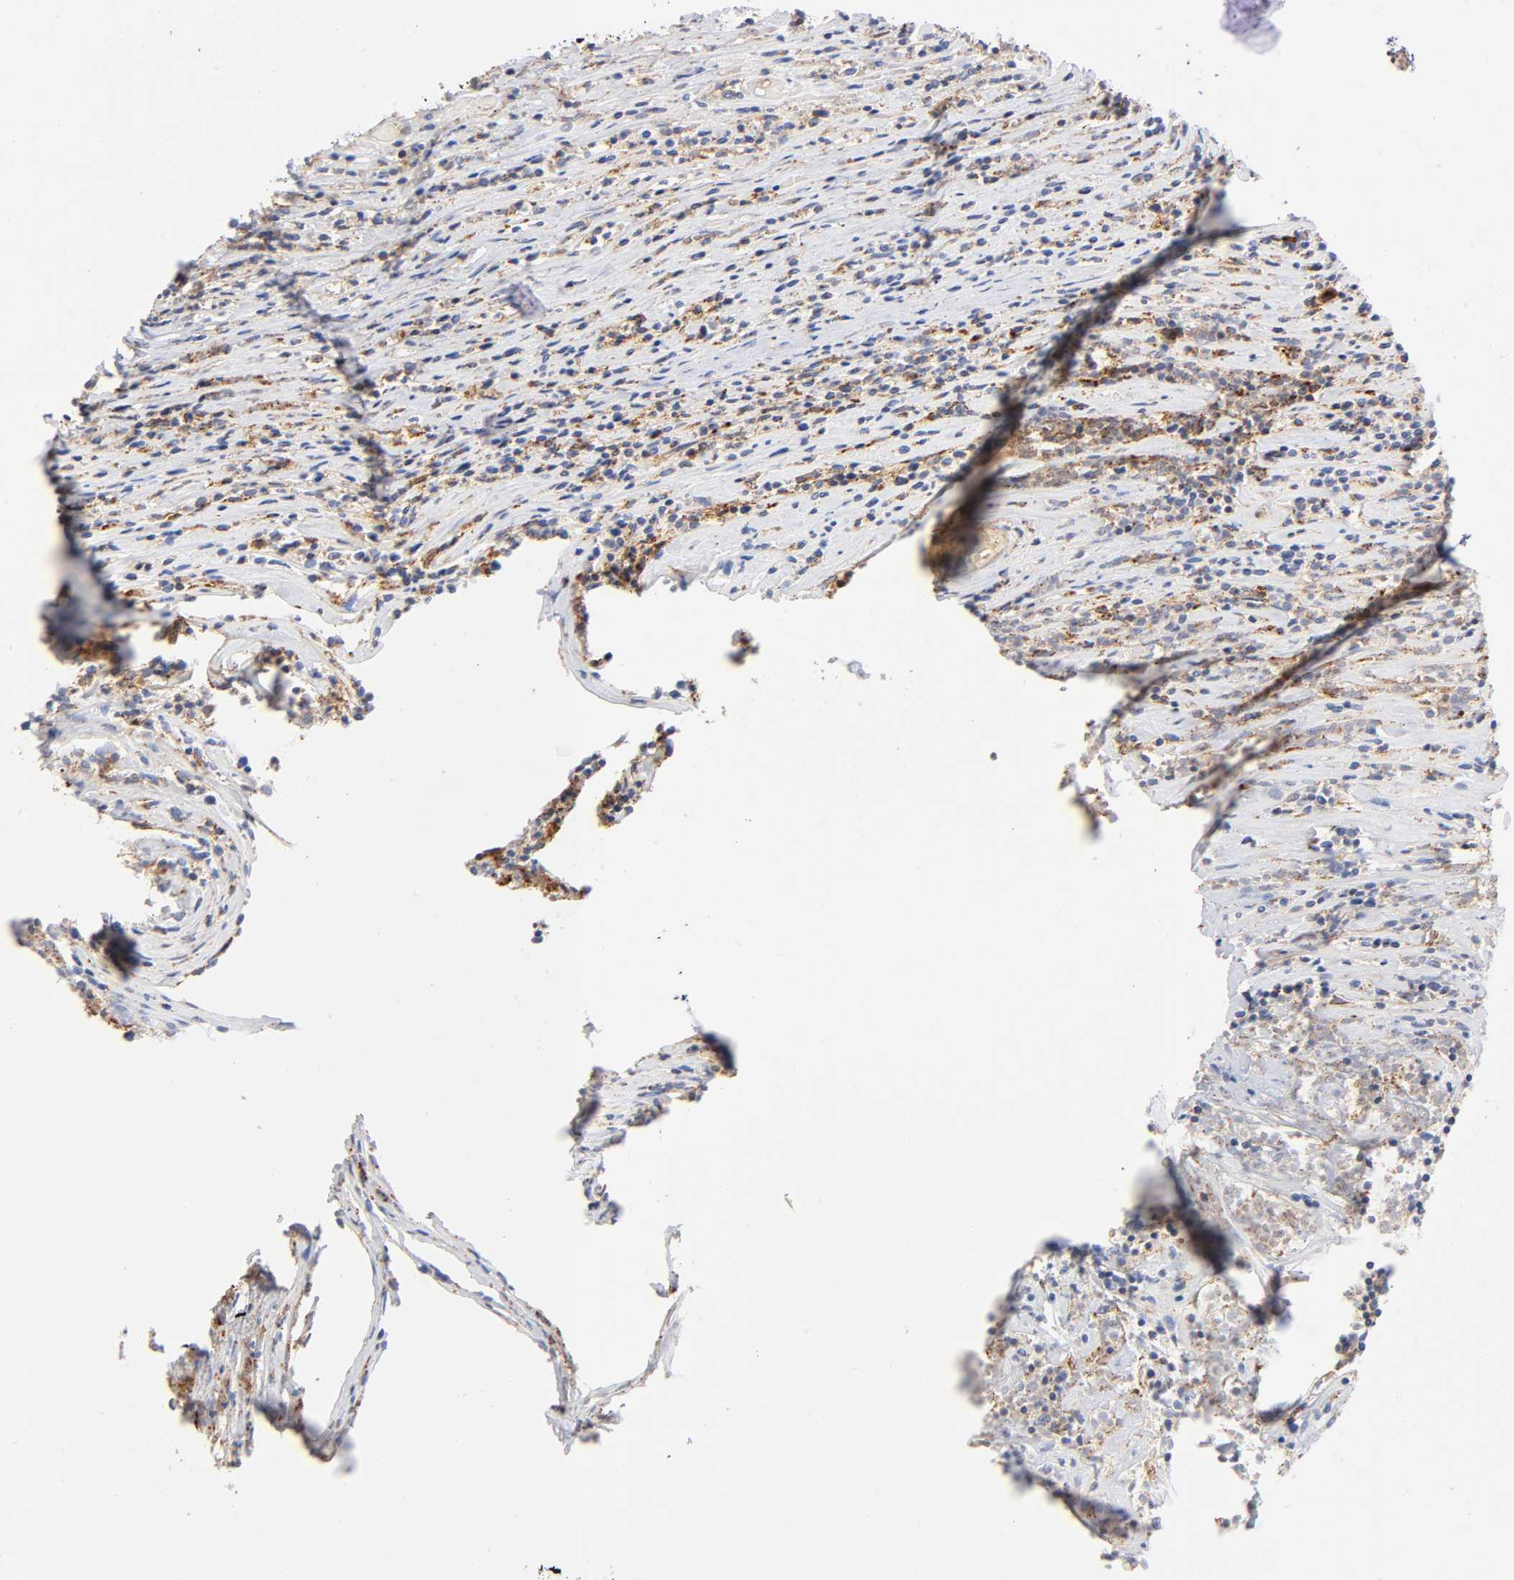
{"staining": {"intensity": "moderate", "quantity": "25%-75%", "location": "cytoplasmic/membranous"}, "tissue": "lymphoma", "cell_type": "Tumor cells", "image_type": "cancer", "snomed": [{"axis": "morphology", "description": "Malignant lymphoma, non-Hodgkin's type, High grade"}, {"axis": "topography", "description": "Lymph node"}], "caption": "This photomicrograph reveals IHC staining of malignant lymphoma, non-Hodgkin's type (high-grade), with medium moderate cytoplasmic/membranous positivity in about 25%-75% of tumor cells.", "gene": "ANXA7", "patient": {"sex": "female", "age": 73}}